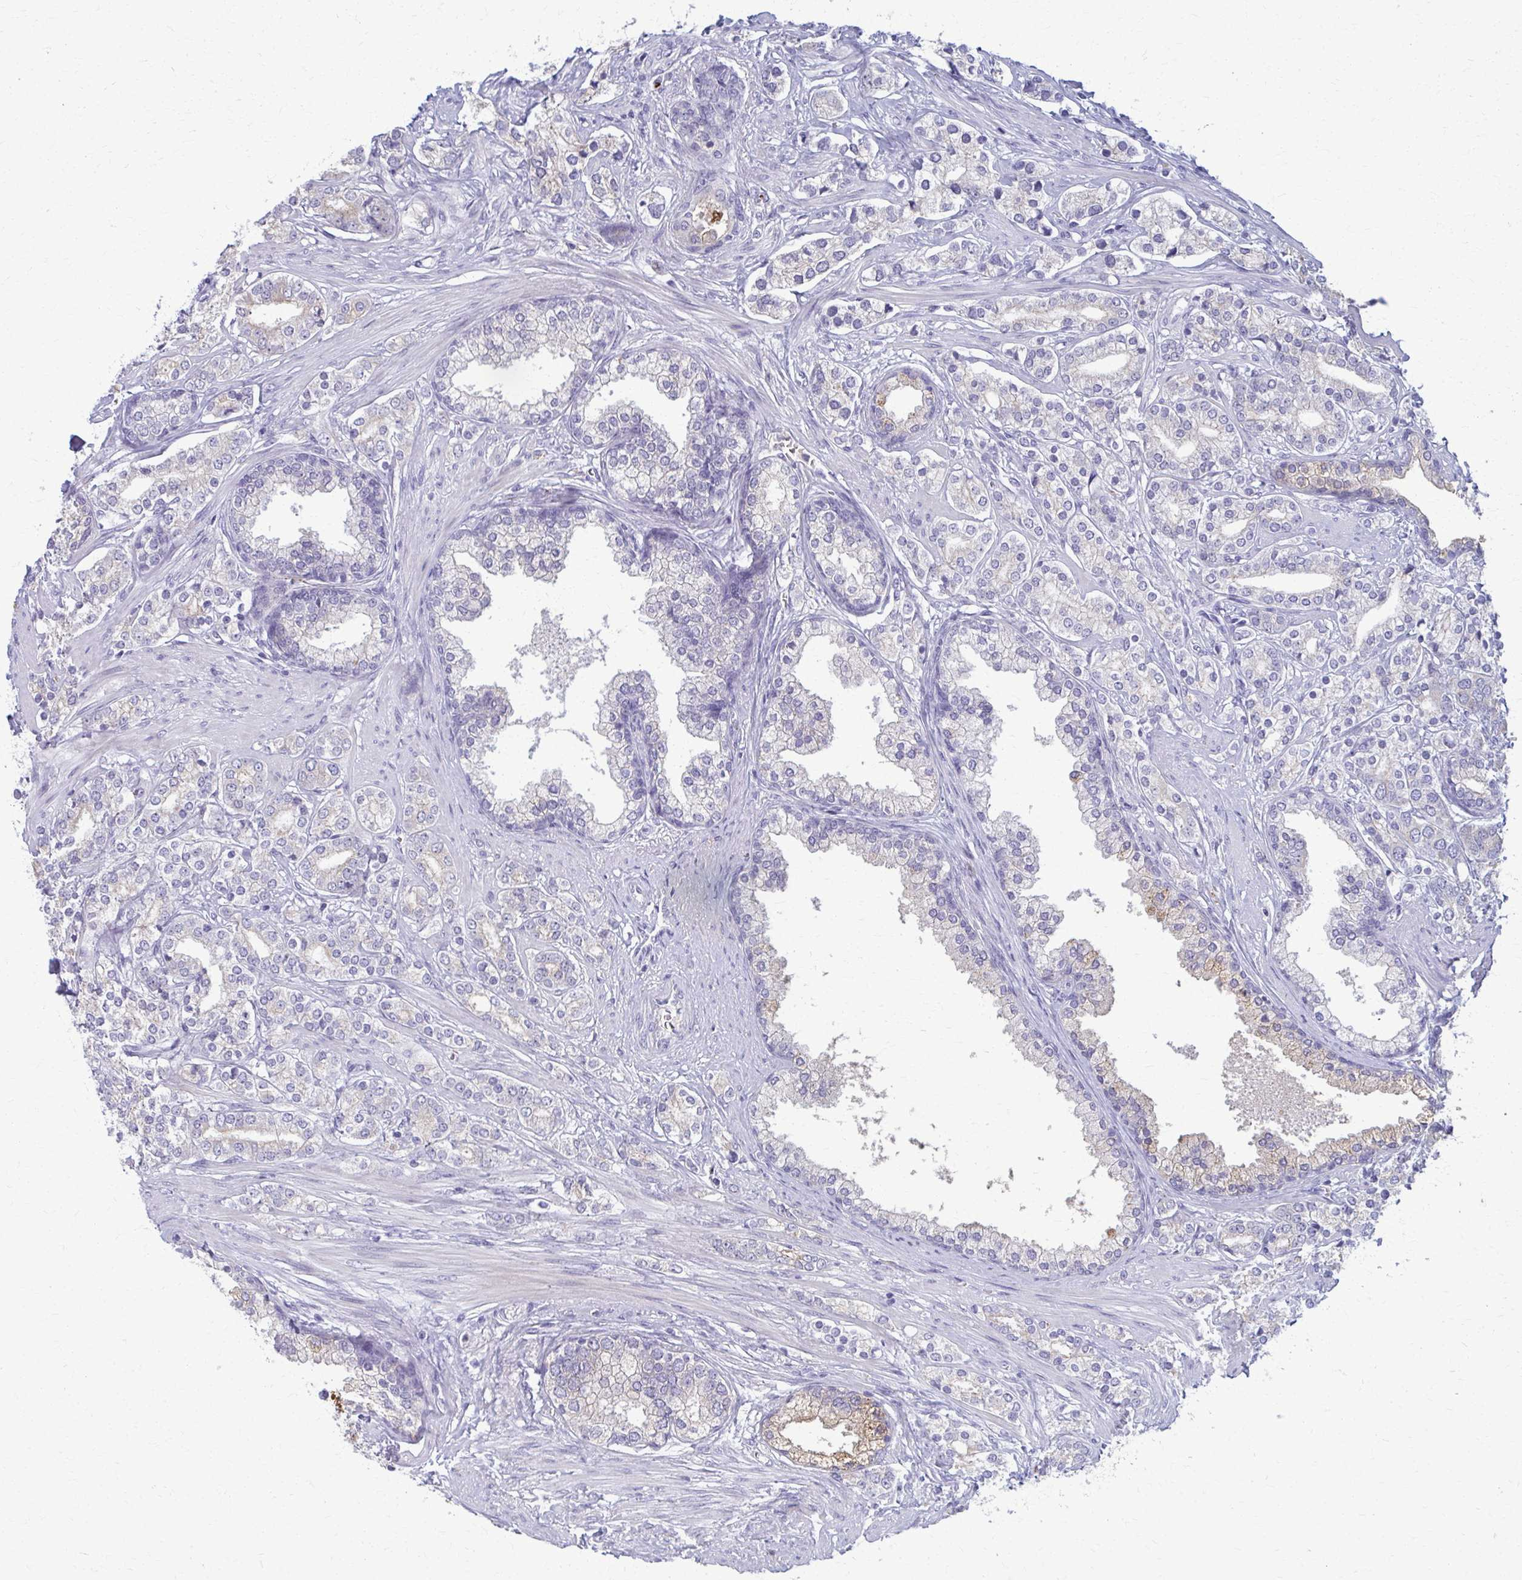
{"staining": {"intensity": "weak", "quantity": "<25%", "location": "cytoplasmic/membranous"}, "tissue": "prostate cancer", "cell_type": "Tumor cells", "image_type": "cancer", "snomed": [{"axis": "morphology", "description": "Adenocarcinoma, High grade"}, {"axis": "topography", "description": "Prostate"}], "caption": "Tumor cells show no significant staining in prostate cancer (adenocarcinoma (high-grade)).", "gene": "OR4M1", "patient": {"sex": "male", "age": 58}}